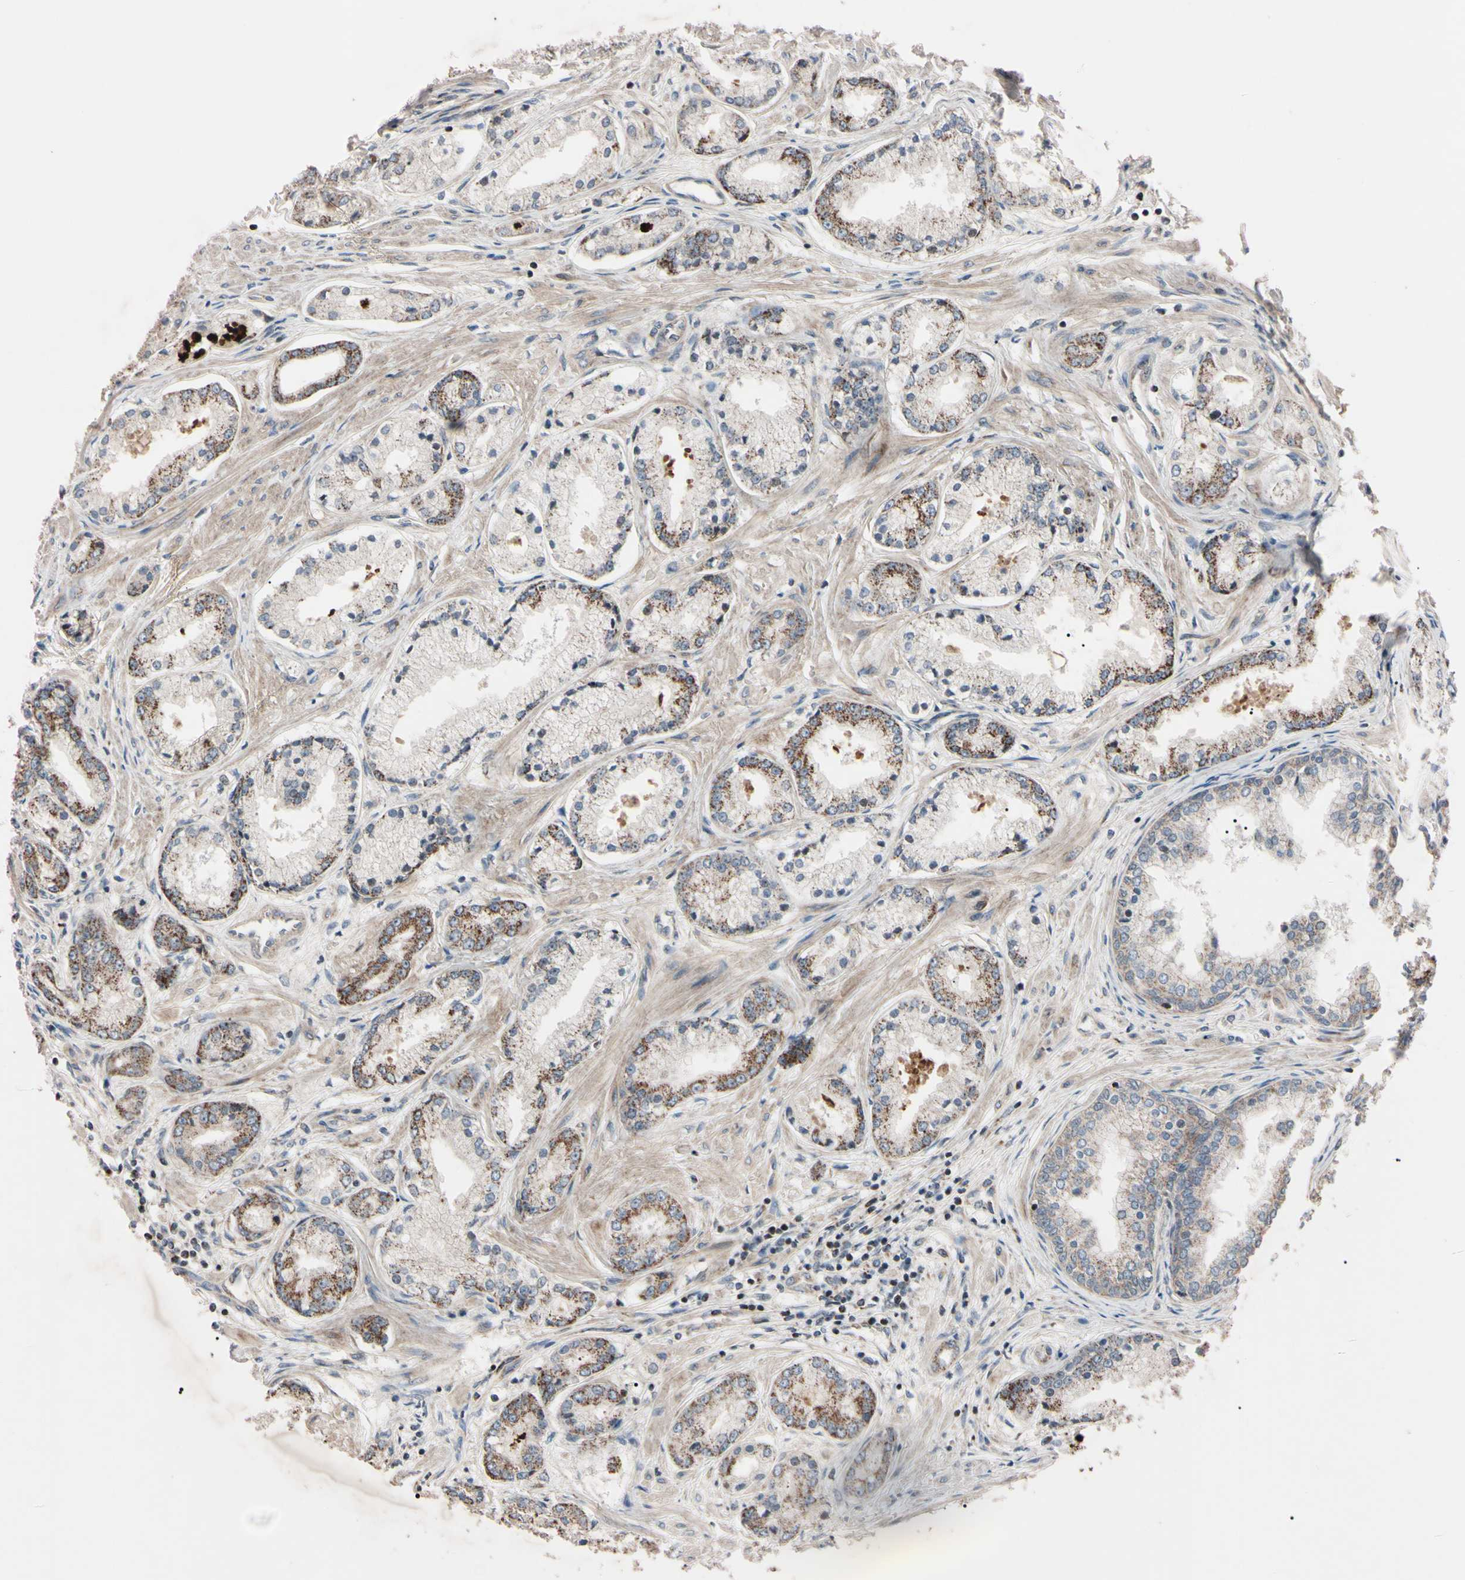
{"staining": {"intensity": "weak", "quantity": "25%-75%", "location": "cytoplasmic/membranous"}, "tissue": "prostate cancer", "cell_type": "Tumor cells", "image_type": "cancer", "snomed": [{"axis": "morphology", "description": "Adenocarcinoma, High grade"}, {"axis": "topography", "description": "Prostate"}], "caption": "Brown immunohistochemical staining in high-grade adenocarcinoma (prostate) exhibits weak cytoplasmic/membranous positivity in approximately 25%-75% of tumor cells.", "gene": "TNFRSF1A", "patient": {"sex": "male", "age": 59}}